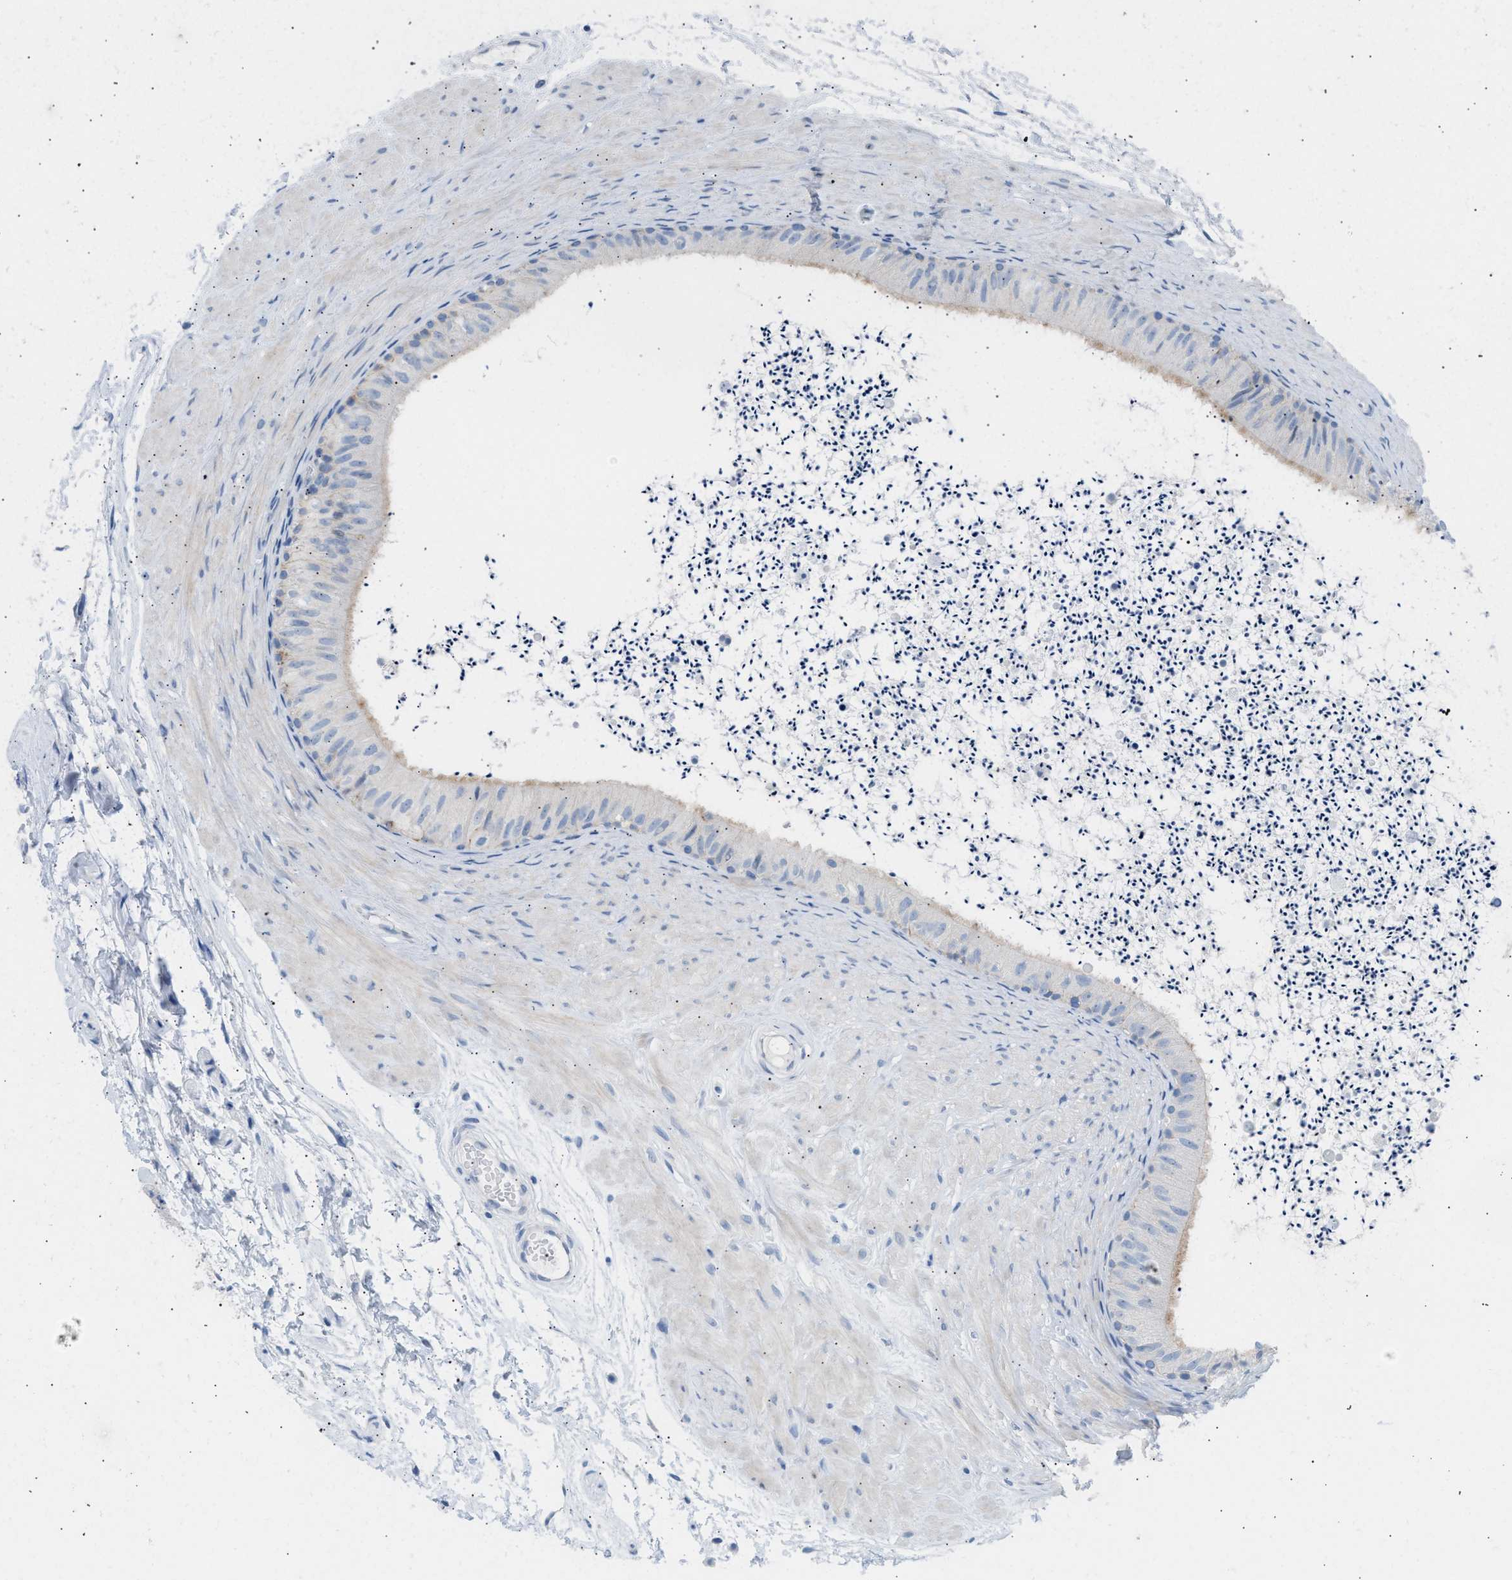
{"staining": {"intensity": "negative", "quantity": "none", "location": "none"}, "tissue": "epididymis", "cell_type": "Glandular cells", "image_type": "normal", "snomed": [{"axis": "morphology", "description": "Normal tissue, NOS"}, {"axis": "topography", "description": "Epididymis"}], "caption": "Immunohistochemistry (IHC) photomicrograph of benign epididymis stained for a protein (brown), which shows no expression in glandular cells. The staining was performed using DAB to visualize the protein expression in brown, while the nuclei were stained in blue with hematoxylin (Magnification: 20x).", "gene": "ERBB2", "patient": {"sex": "male", "age": 56}}